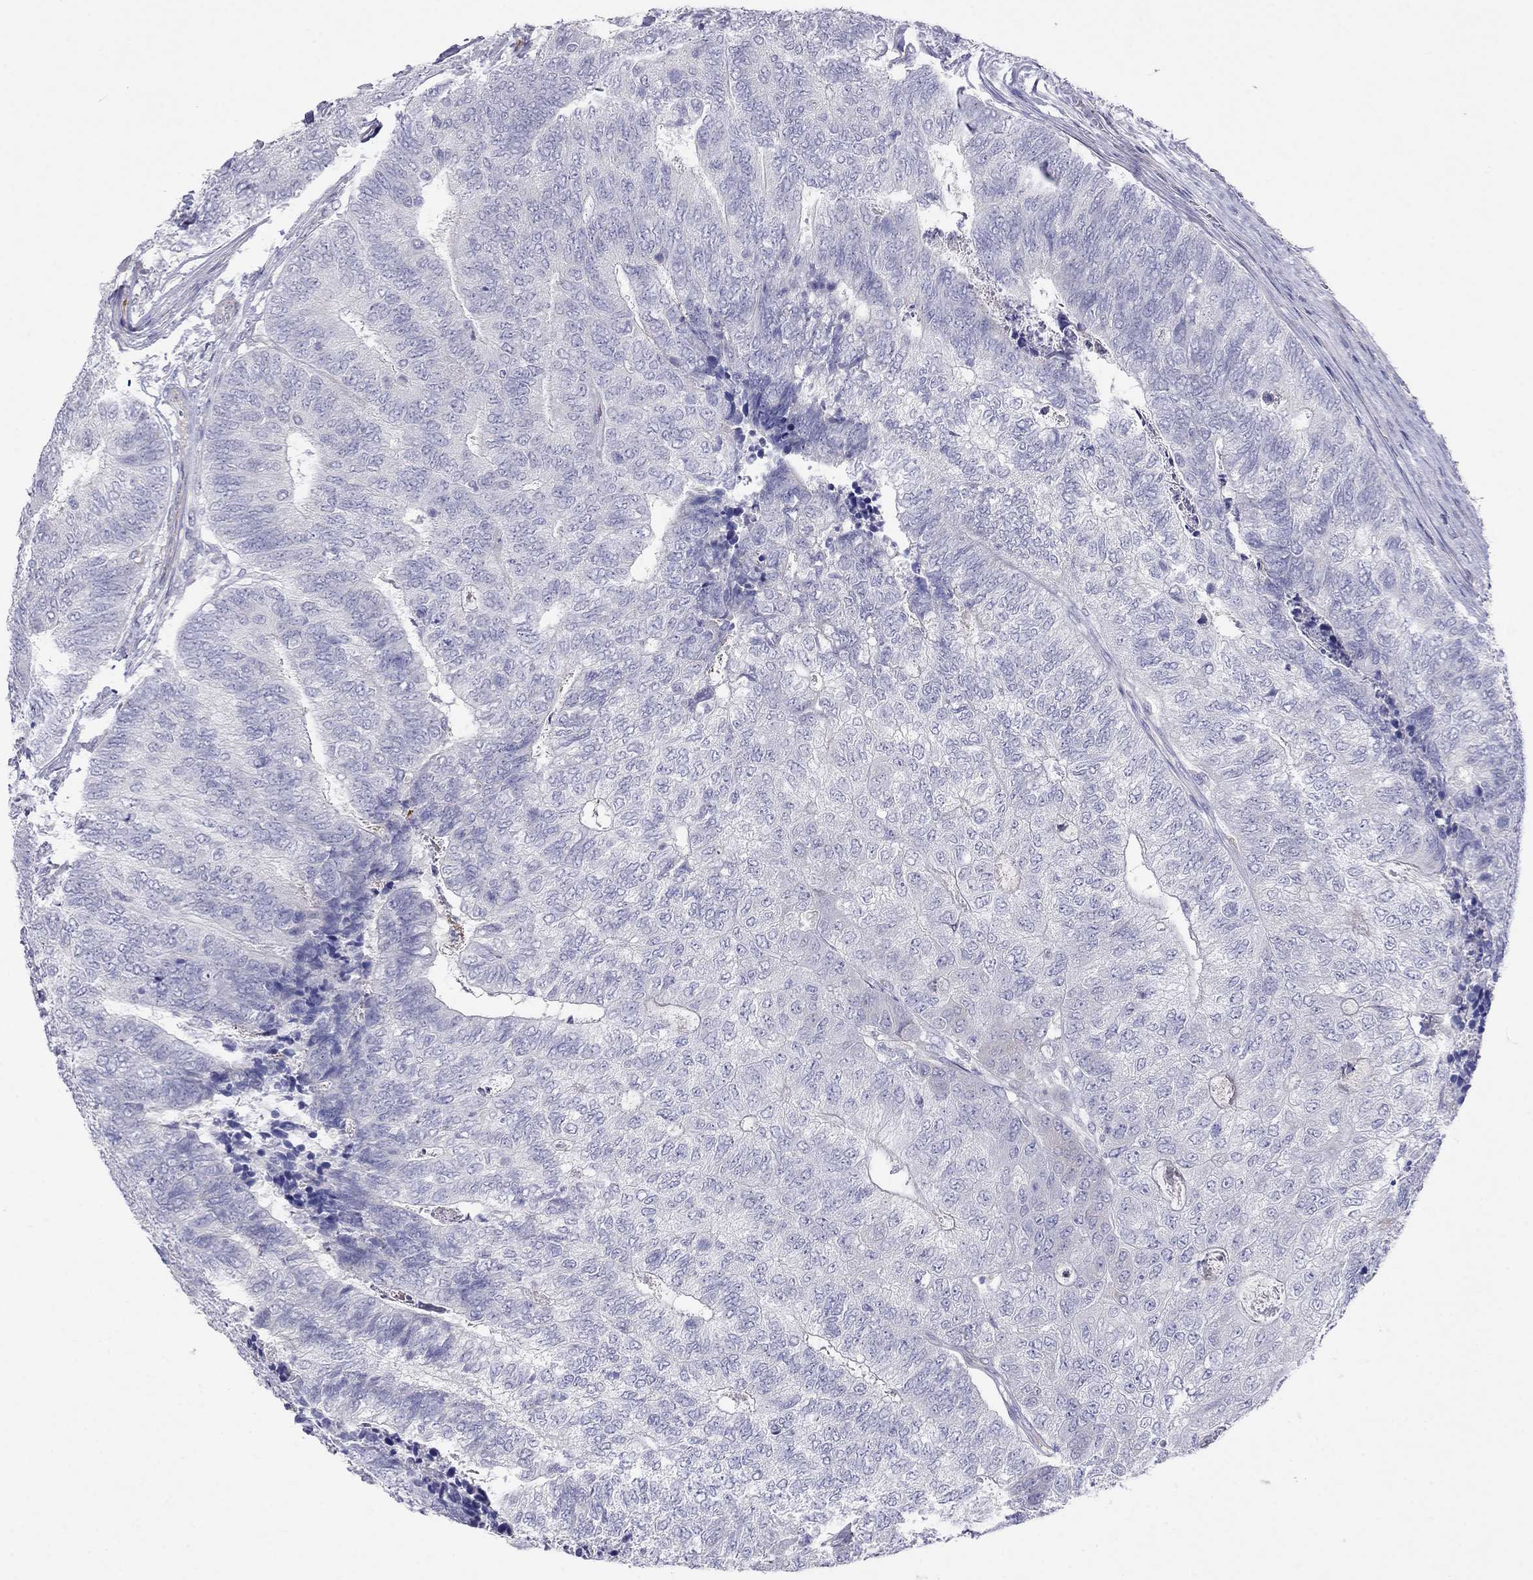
{"staining": {"intensity": "negative", "quantity": "none", "location": "none"}, "tissue": "colorectal cancer", "cell_type": "Tumor cells", "image_type": "cancer", "snomed": [{"axis": "morphology", "description": "Adenocarcinoma, NOS"}, {"axis": "topography", "description": "Colon"}], "caption": "IHC micrograph of neoplastic tissue: colorectal cancer stained with DAB demonstrates no significant protein staining in tumor cells.", "gene": "SPINT4", "patient": {"sex": "female", "age": 67}}